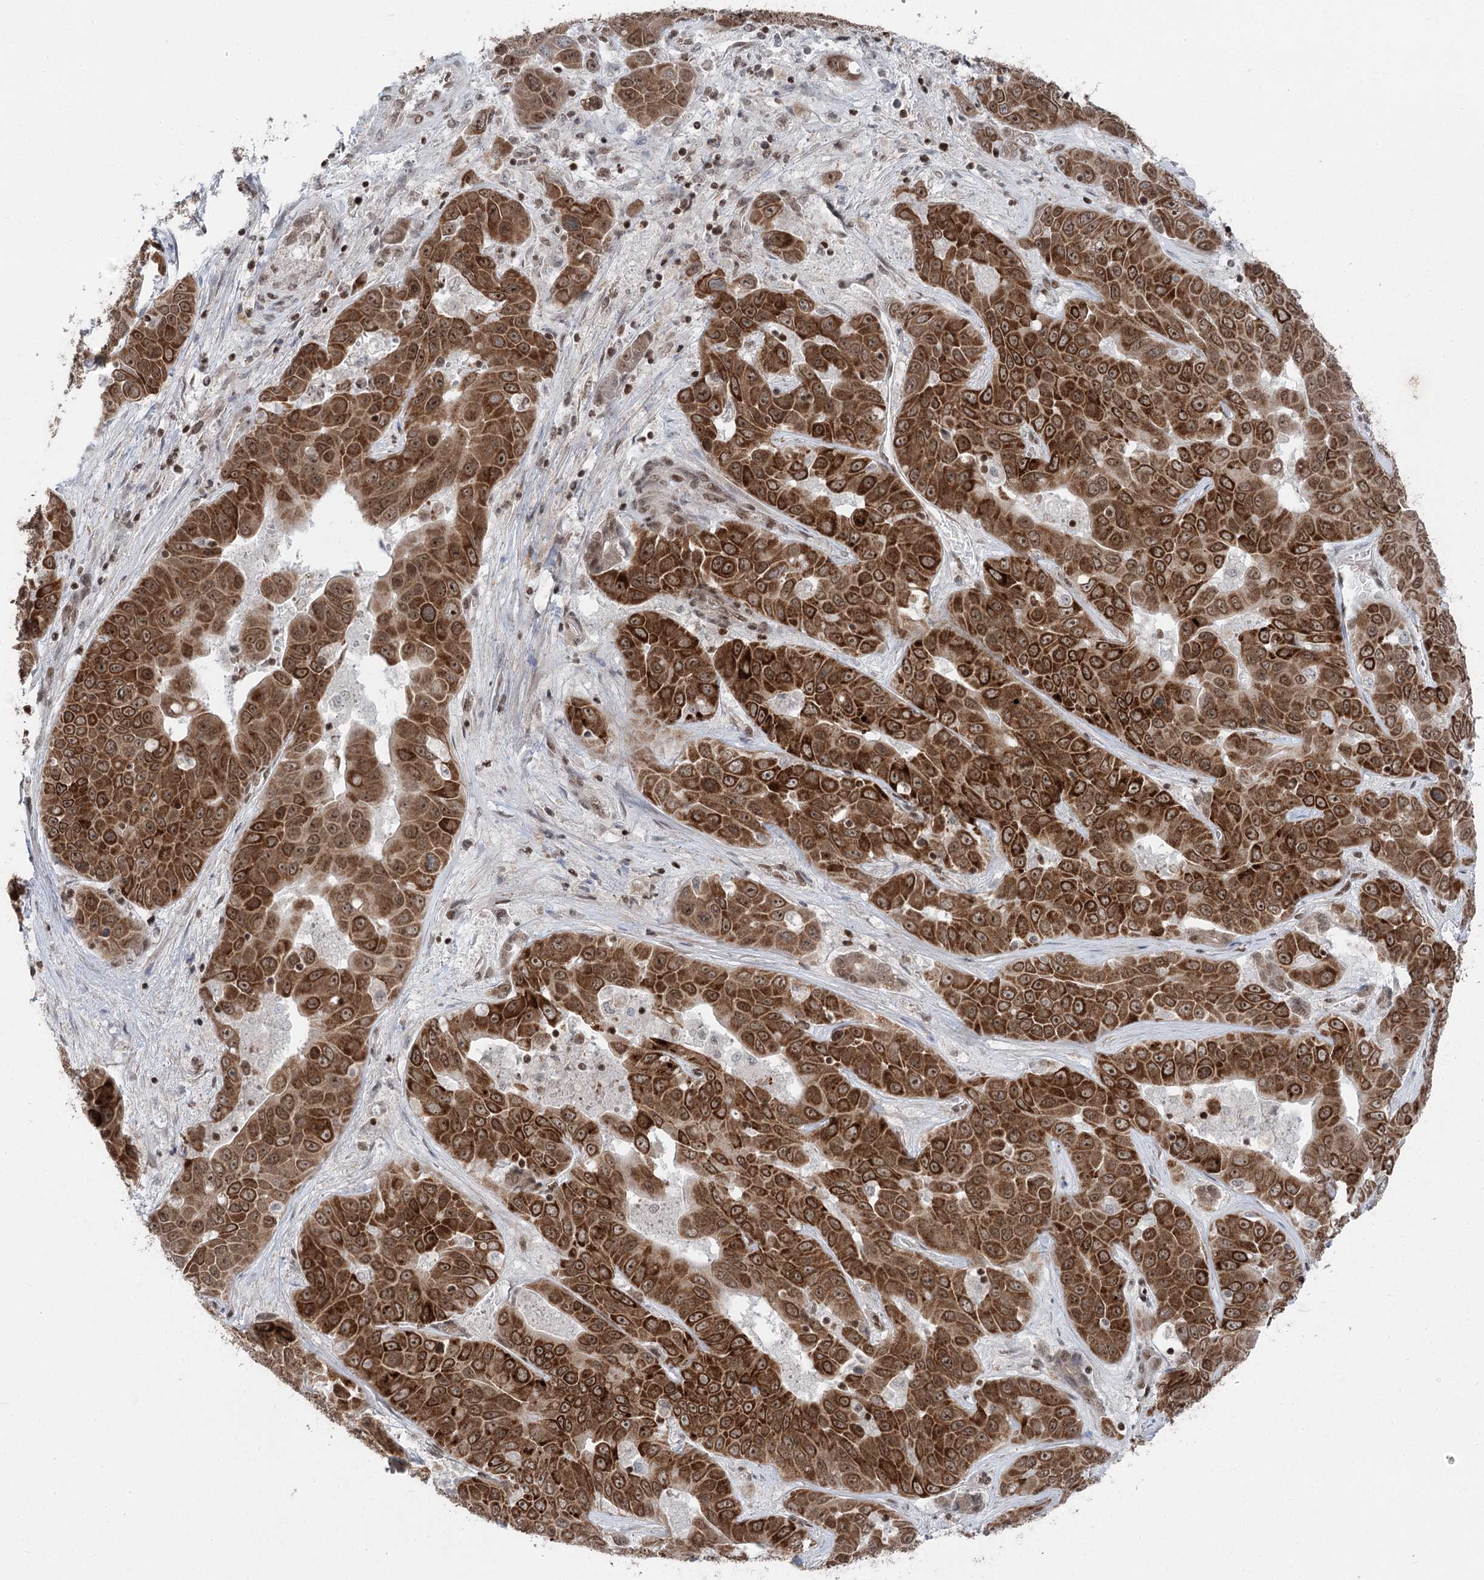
{"staining": {"intensity": "strong", "quantity": ">75%", "location": "cytoplasmic/membranous,nuclear"}, "tissue": "liver cancer", "cell_type": "Tumor cells", "image_type": "cancer", "snomed": [{"axis": "morphology", "description": "Cholangiocarcinoma"}, {"axis": "topography", "description": "Liver"}], "caption": "Tumor cells display strong cytoplasmic/membranous and nuclear staining in about >75% of cells in liver cancer (cholangiocarcinoma). (DAB (3,3'-diaminobenzidine) = brown stain, brightfield microscopy at high magnification).", "gene": "CGGBP1", "patient": {"sex": "female", "age": 52}}